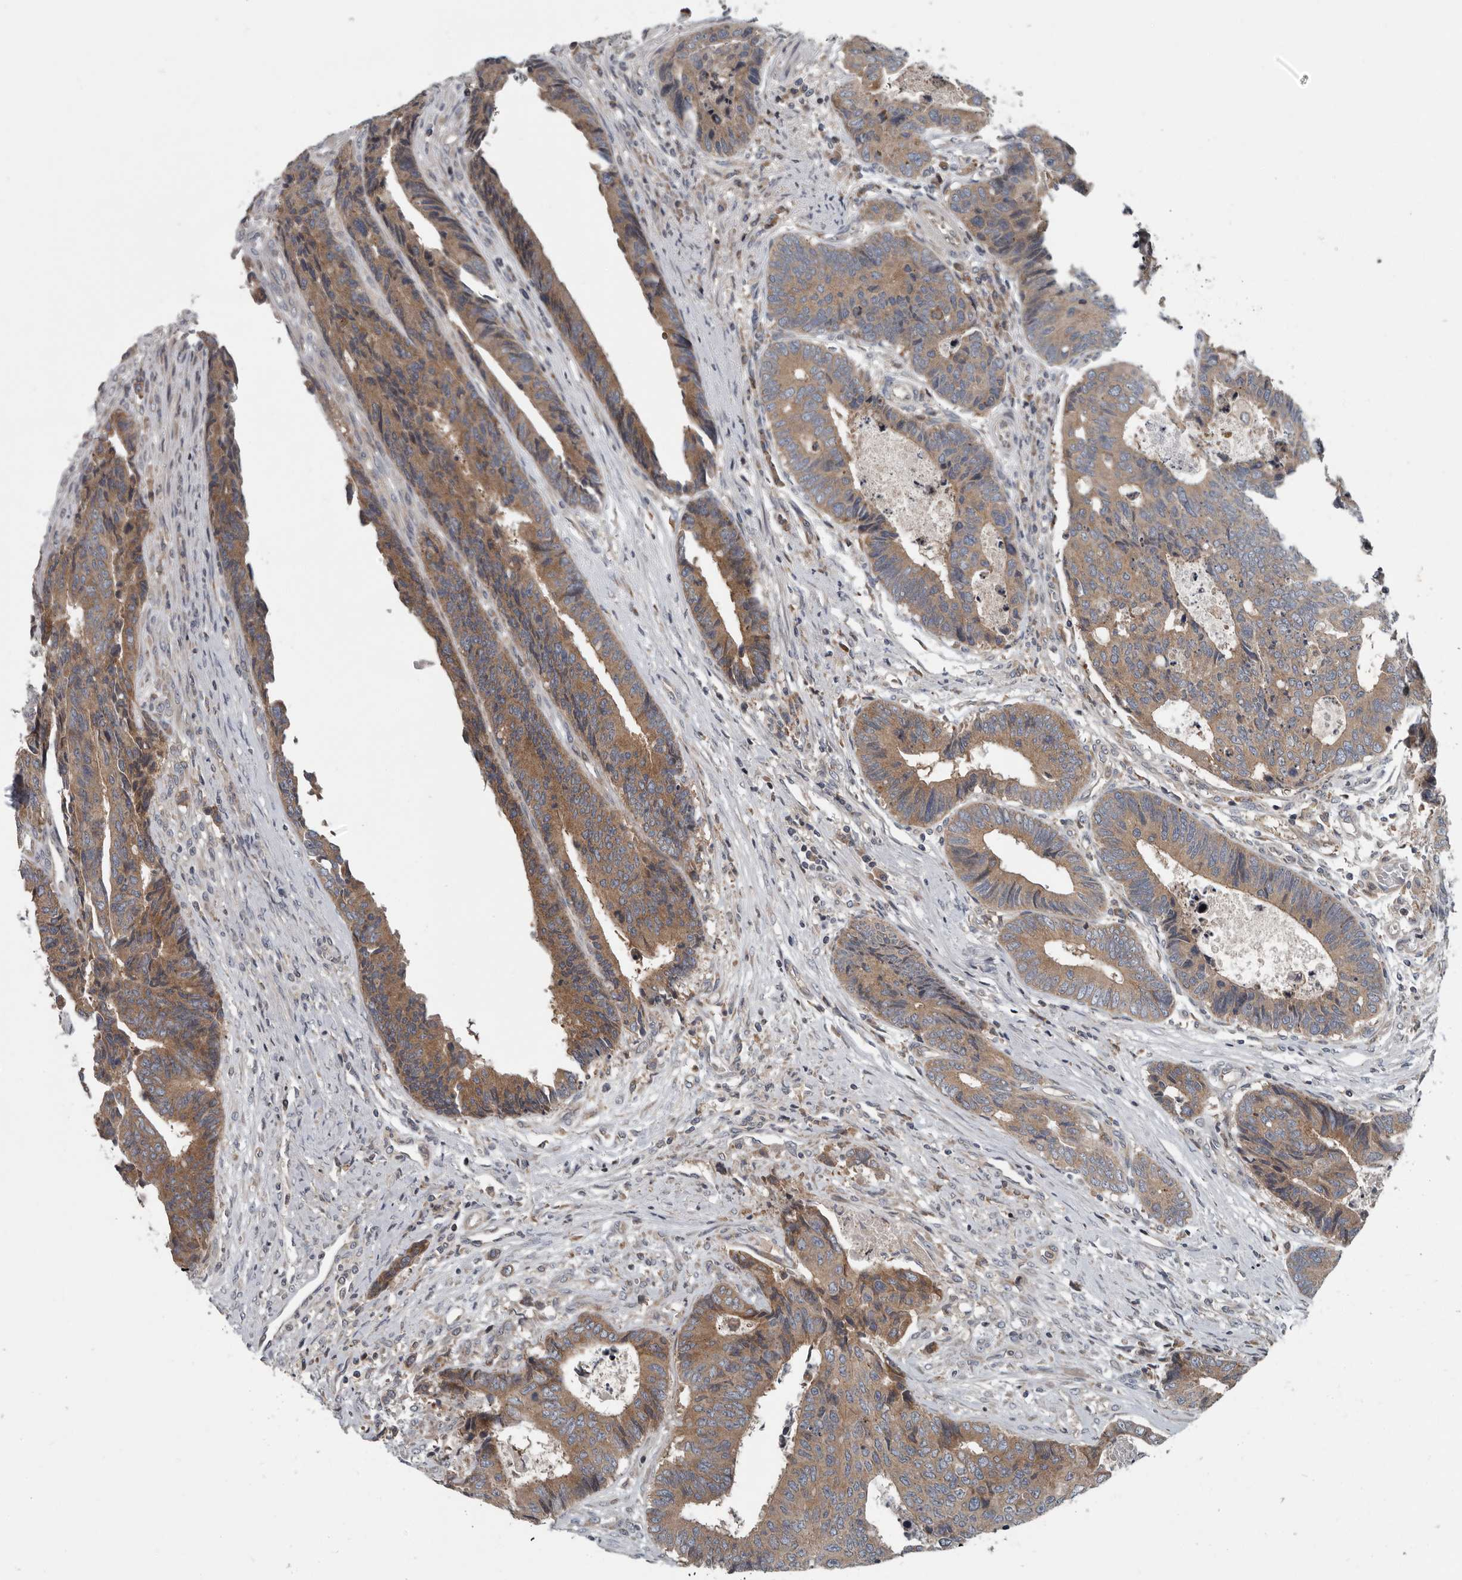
{"staining": {"intensity": "moderate", "quantity": ">75%", "location": "cytoplasmic/membranous"}, "tissue": "colorectal cancer", "cell_type": "Tumor cells", "image_type": "cancer", "snomed": [{"axis": "morphology", "description": "Adenocarcinoma, NOS"}, {"axis": "topography", "description": "Rectum"}], "caption": "Approximately >75% of tumor cells in colorectal cancer demonstrate moderate cytoplasmic/membranous protein positivity as visualized by brown immunohistochemical staining.", "gene": "TMEM199", "patient": {"sex": "male", "age": 84}}